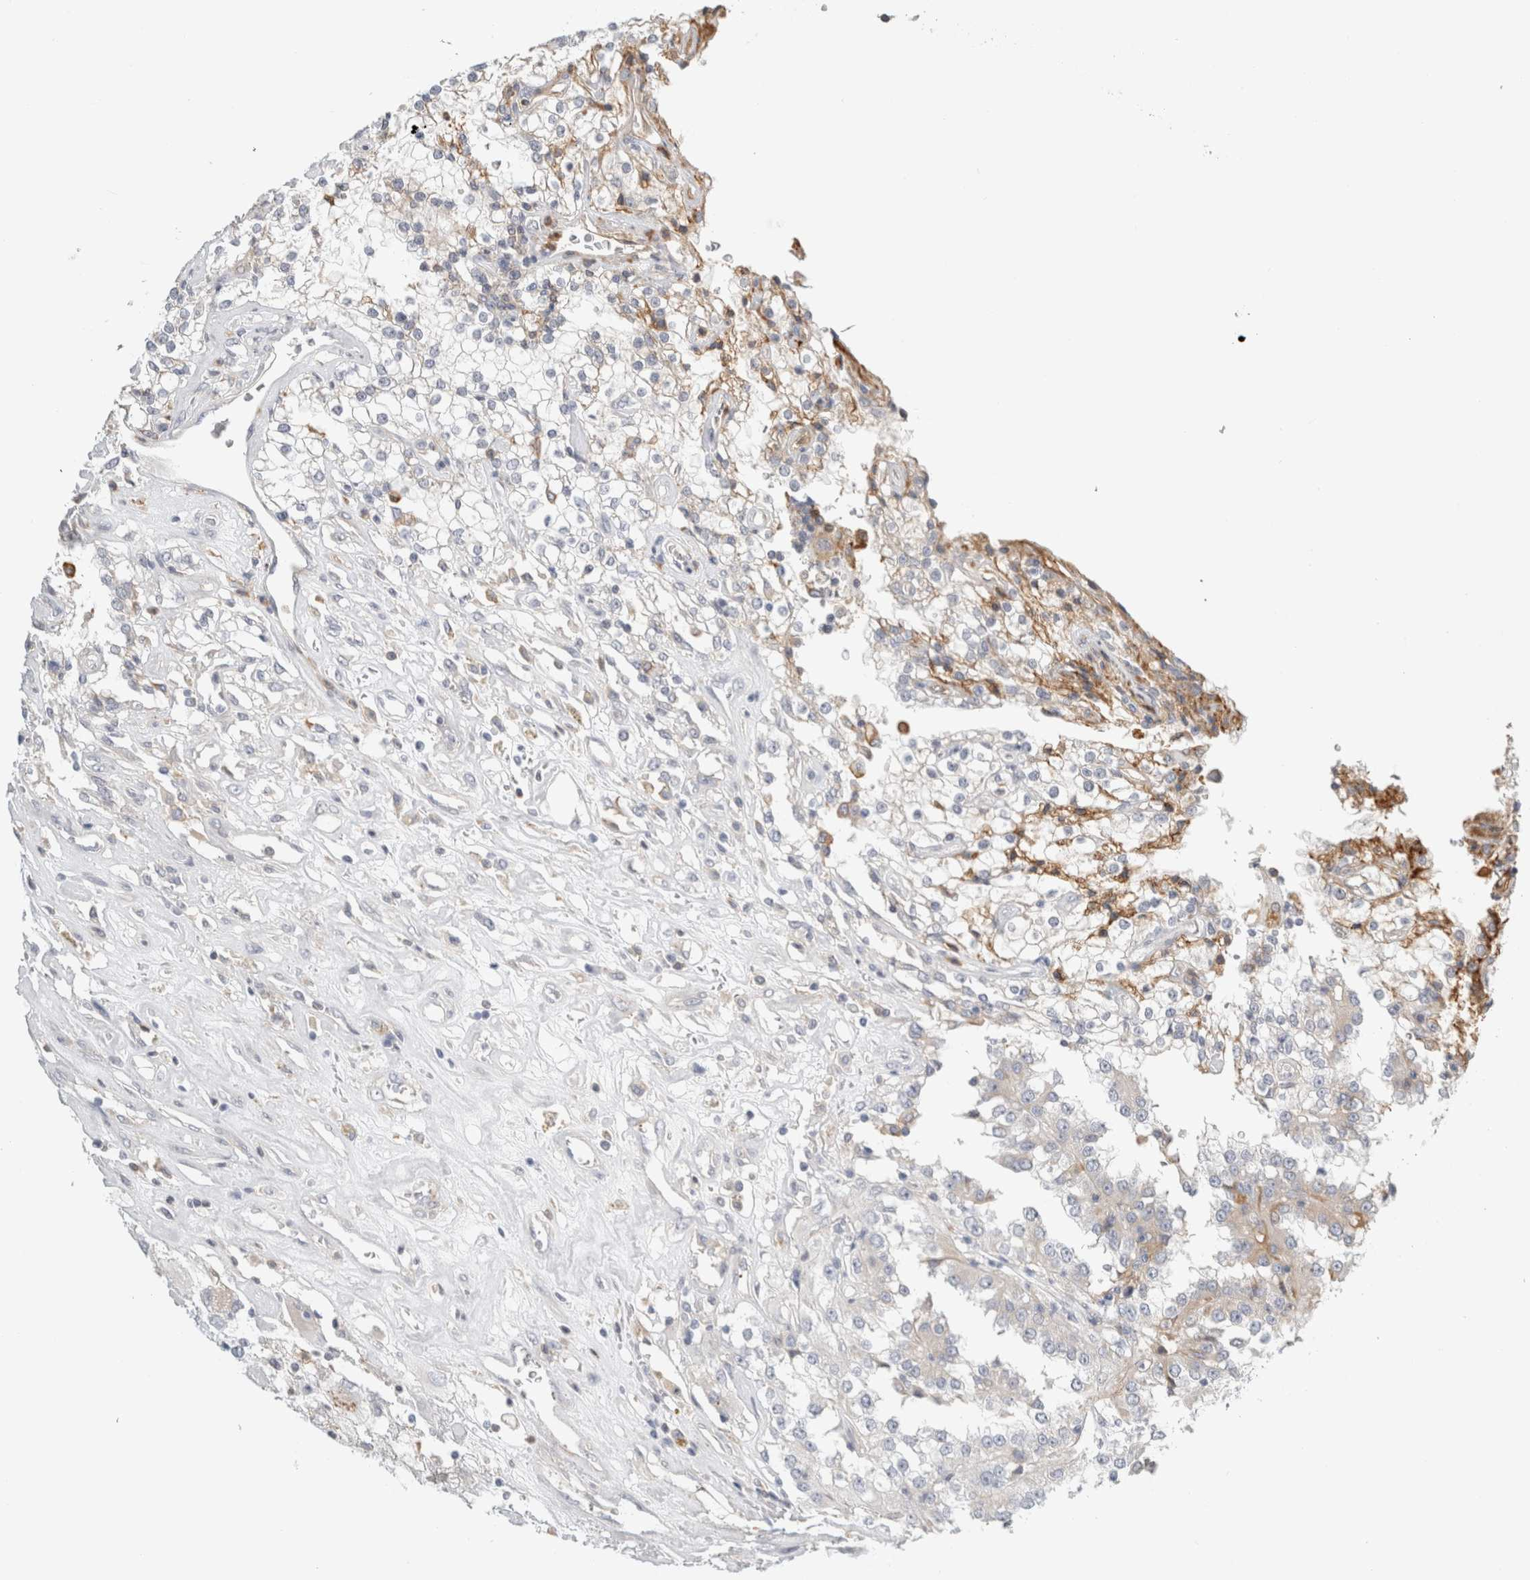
{"staining": {"intensity": "moderate", "quantity": "25%-75%", "location": "cytoplasmic/membranous"}, "tissue": "renal cancer", "cell_type": "Tumor cells", "image_type": "cancer", "snomed": [{"axis": "morphology", "description": "Adenocarcinoma, NOS"}, {"axis": "topography", "description": "Kidney"}], "caption": "A photomicrograph of renal cancer (adenocarcinoma) stained for a protein reveals moderate cytoplasmic/membranous brown staining in tumor cells. (DAB = brown stain, brightfield microscopy at high magnification).", "gene": "P2RY2", "patient": {"sex": "female", "age": 52}}